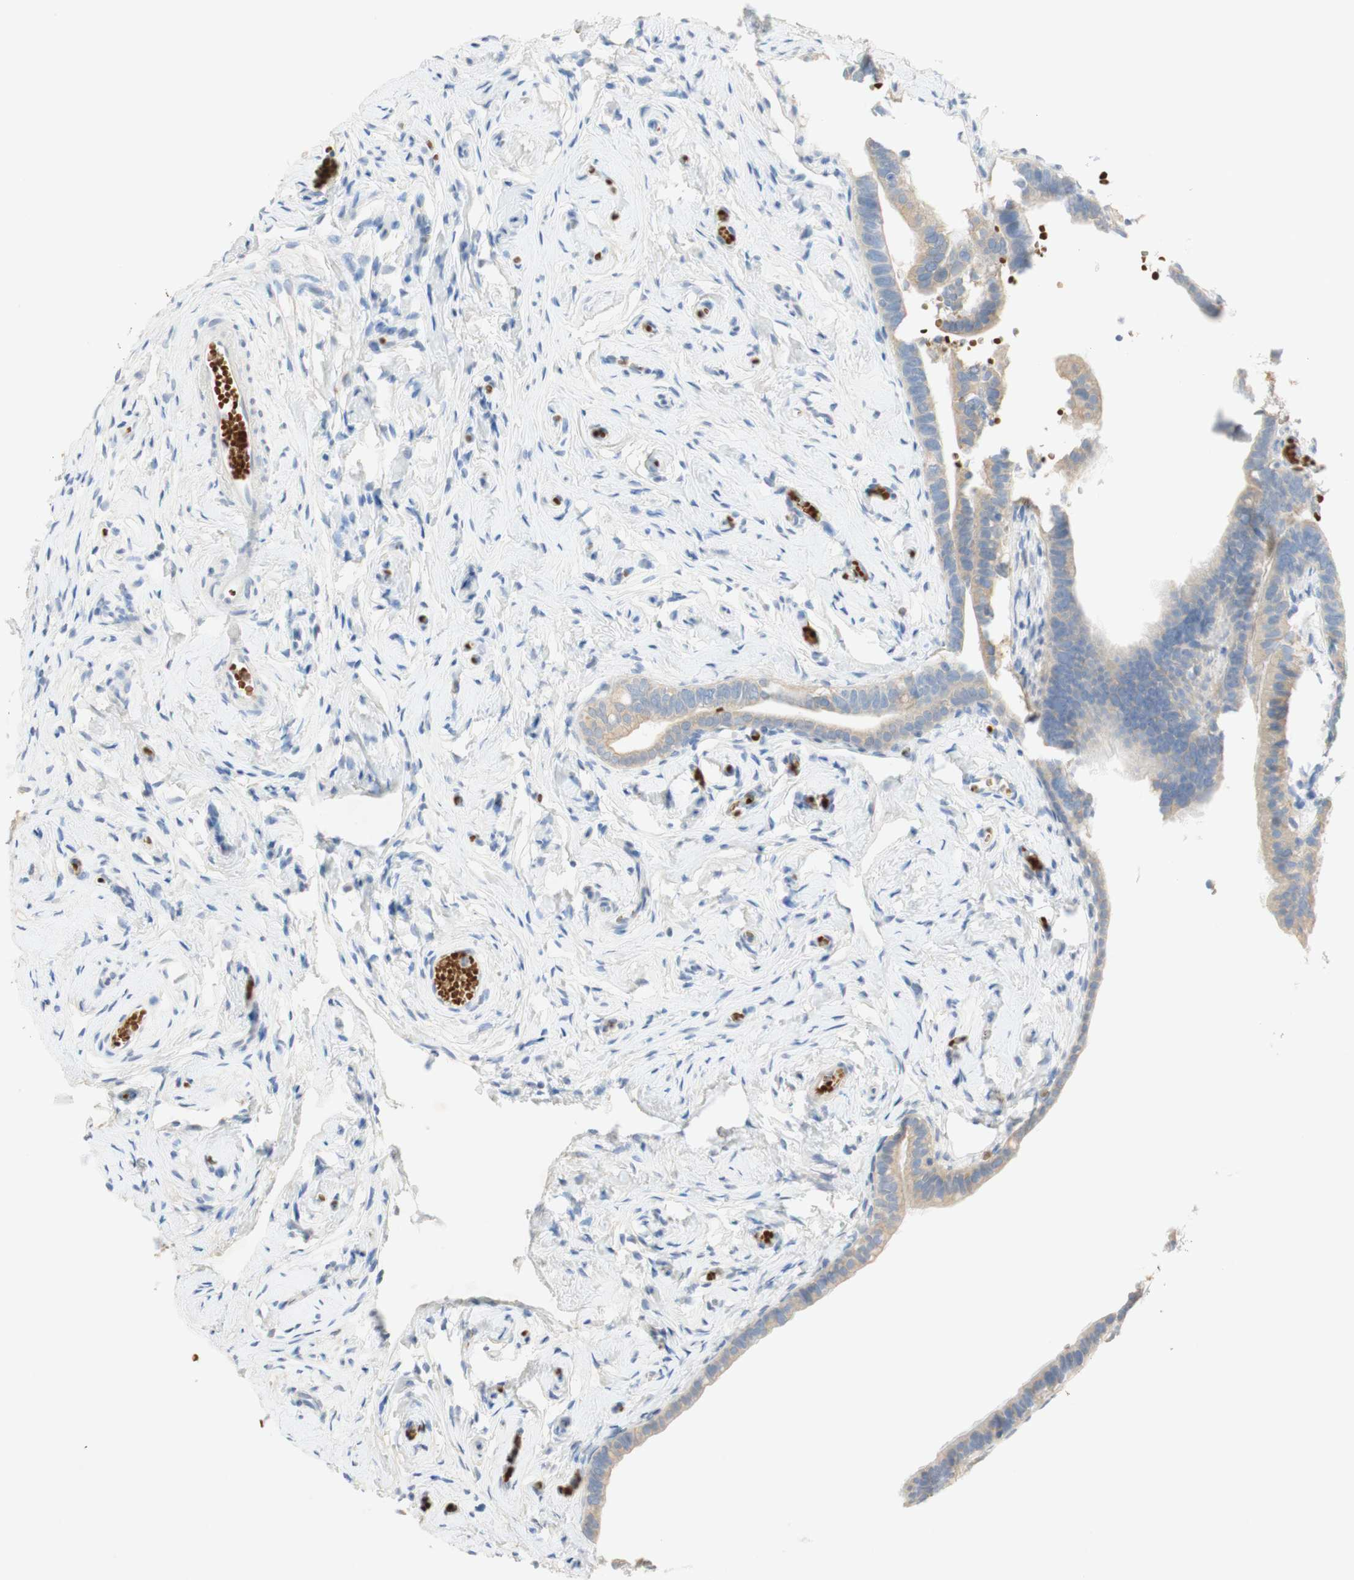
{"staining": {"intensity": "weak", "quantity": "<25%", "location": "cytoplasmic/membranous"}, "tissue": "fallopian tube", "cell_type": "Glandular cells", "image_type": "normal", "snomed": [{"axis": "morphology", "description": "Normal tissue, NOS"}, {"axis": "topography", "description": "Fallopian tube"}], "caption": "The photomicrograph demonstrates no significant positivity in glandular cells of fallopian tube.", "gene": "EPO", "patient": {"sex": "female", "age": 71}}